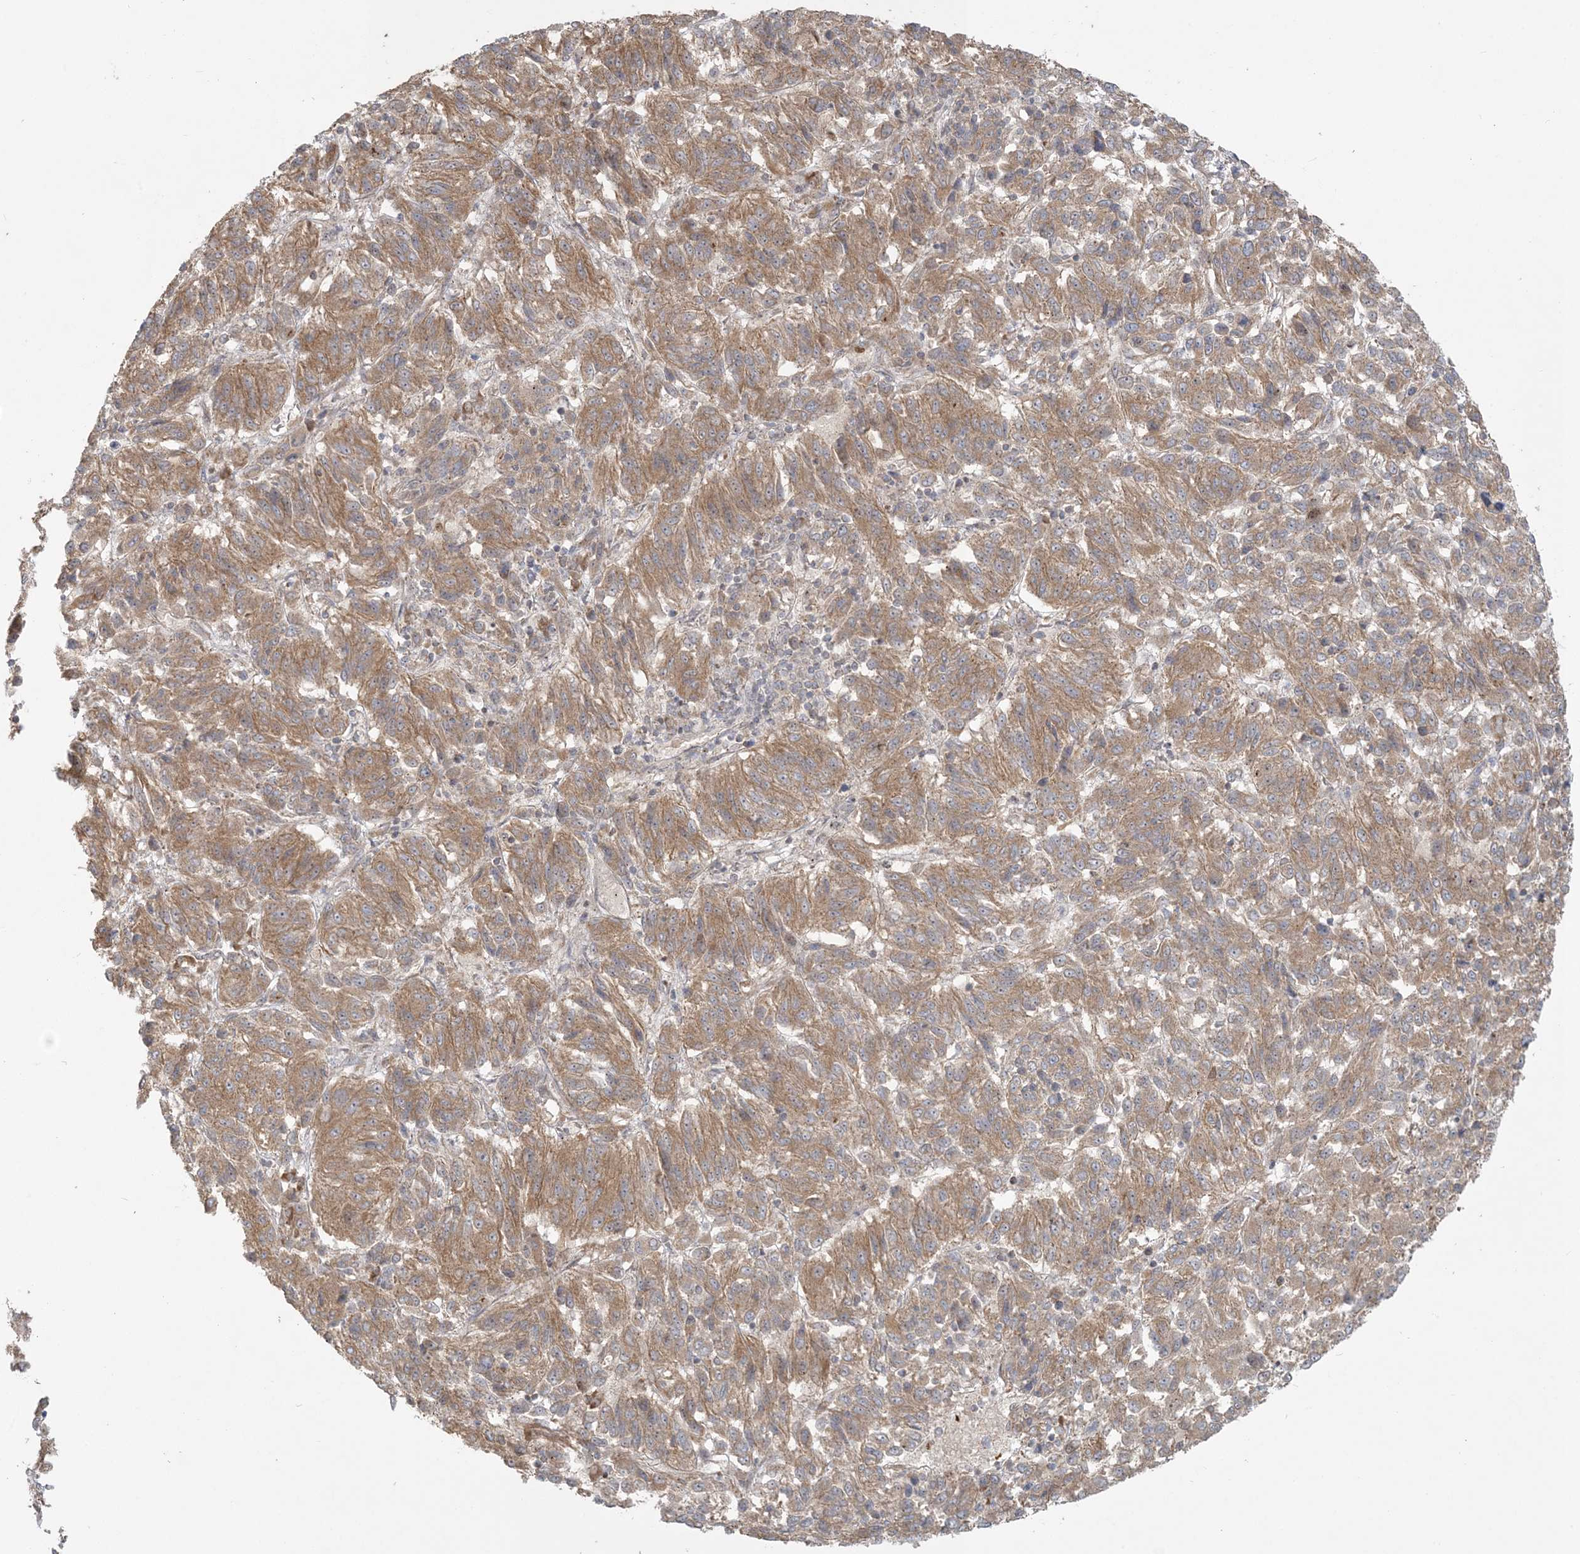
{"staining": {"intensity": "moderate", "quantity": ">75%", "location": "cytoplasmic/membranous"}, "tissue": "melanoma", "cell_type": "Tumor cells", "image_type": "cancer", "snomed": [{"axis": "morphology", "description": "Malignant melanoma, Metastatic site"}, {"axis": "topography", "description": "Lung"}], "caption": "Immunohistochemical staining of malignant melanoma (metastatic site) reveals moderate cytoplasmic/membranous protein expression in approximately >75% of tumor cells.", "gene": "ABCF3", "patient": {"sex": "male", "age": 64}}